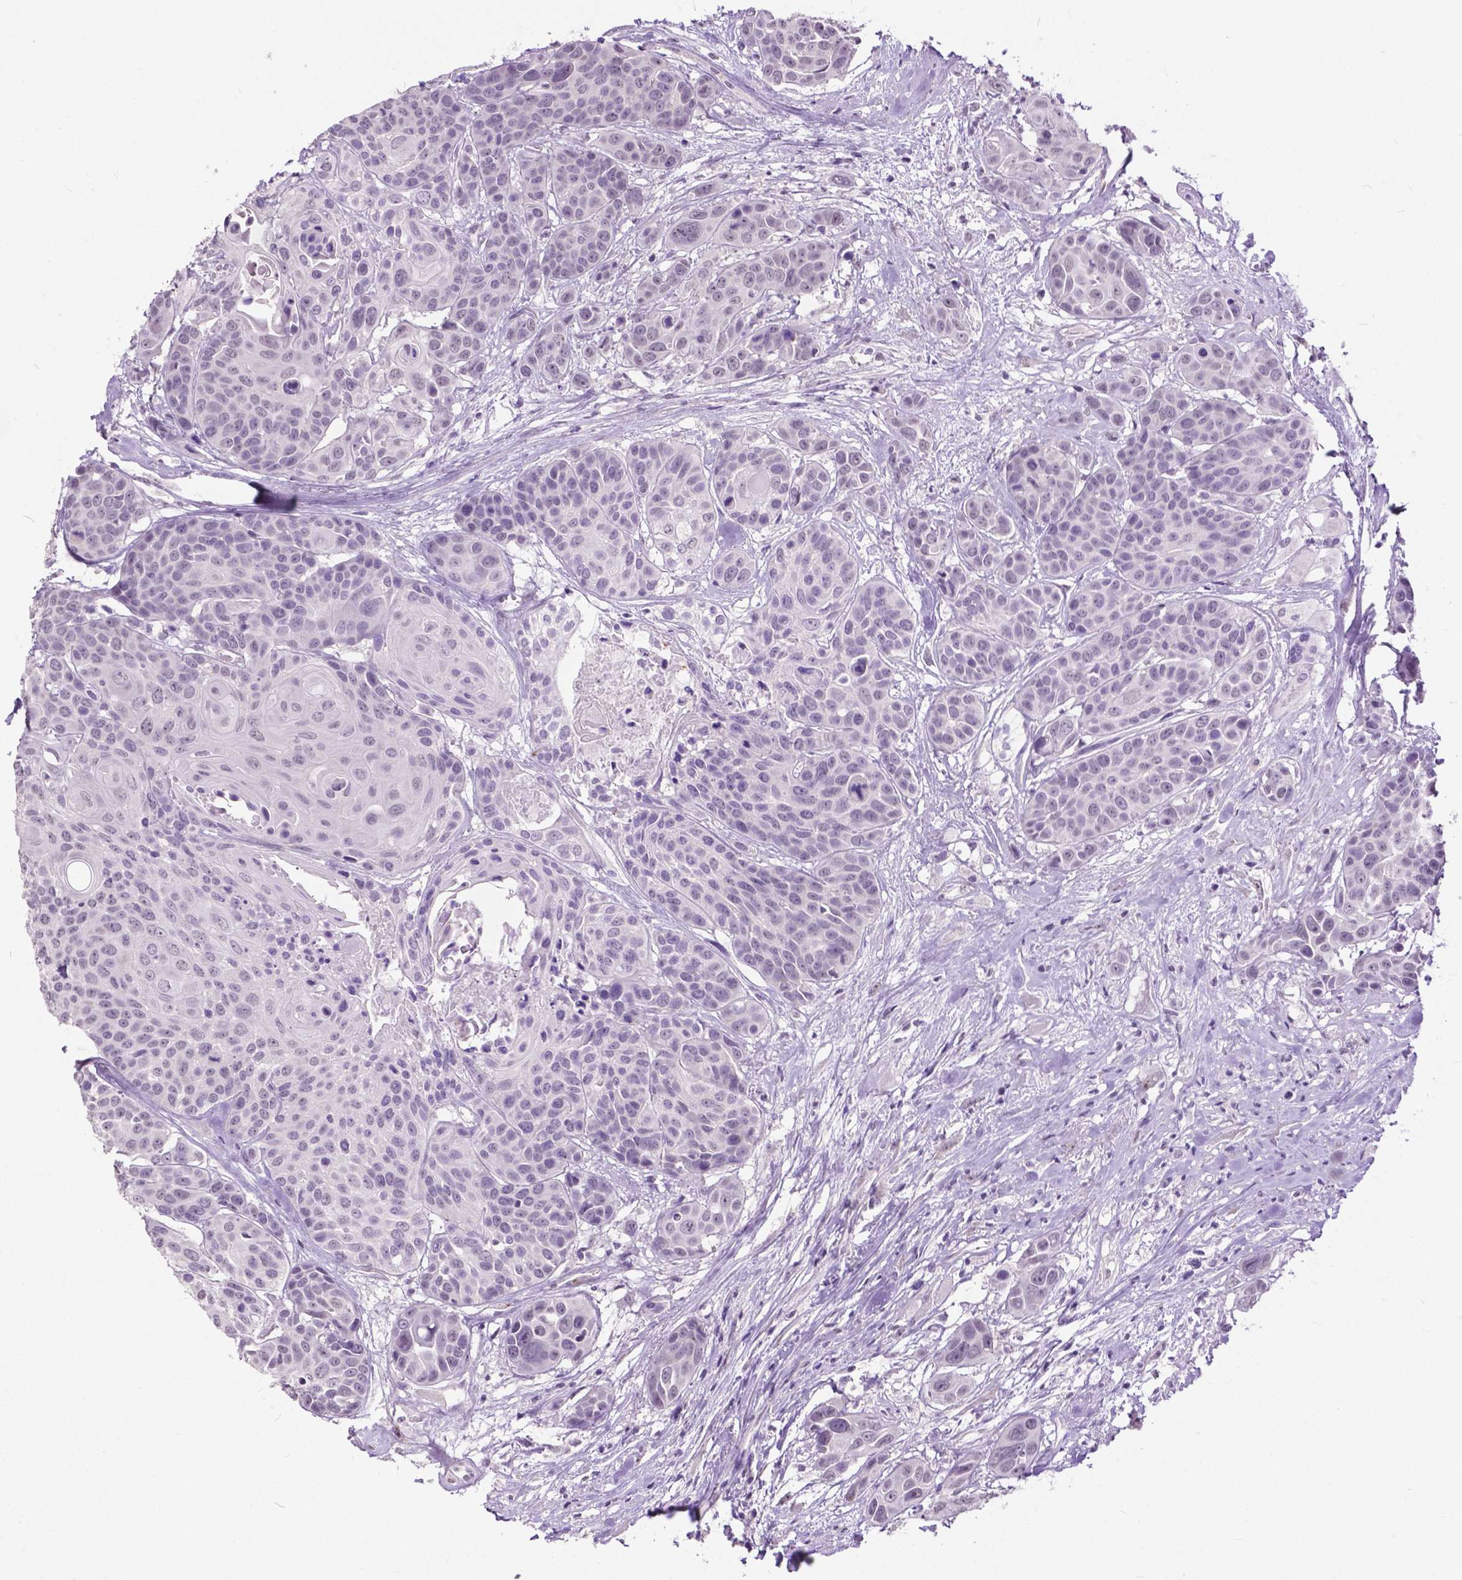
{"staining": {"intensity": "negative", "quantity": "none", "location": "none"}, "tissue": "head and neck cancer", "cell_type": "Tumor cells", "image_type": "cancer", "snomed": [{"axis": "morphology", "description": "Squamous cell carcinoma, NOS"}, {"axis": "topography", "description": "Oral tissue"}, {"axis": "topography", "description": "Head-Neck"}], "caption": "Protein analysis of squamous cell carcinoma (head and neck) exhibits no significant positivity in tumor cells.", "gene": "GPR37L1", "patient": {"sex": "male", "age": 56}}